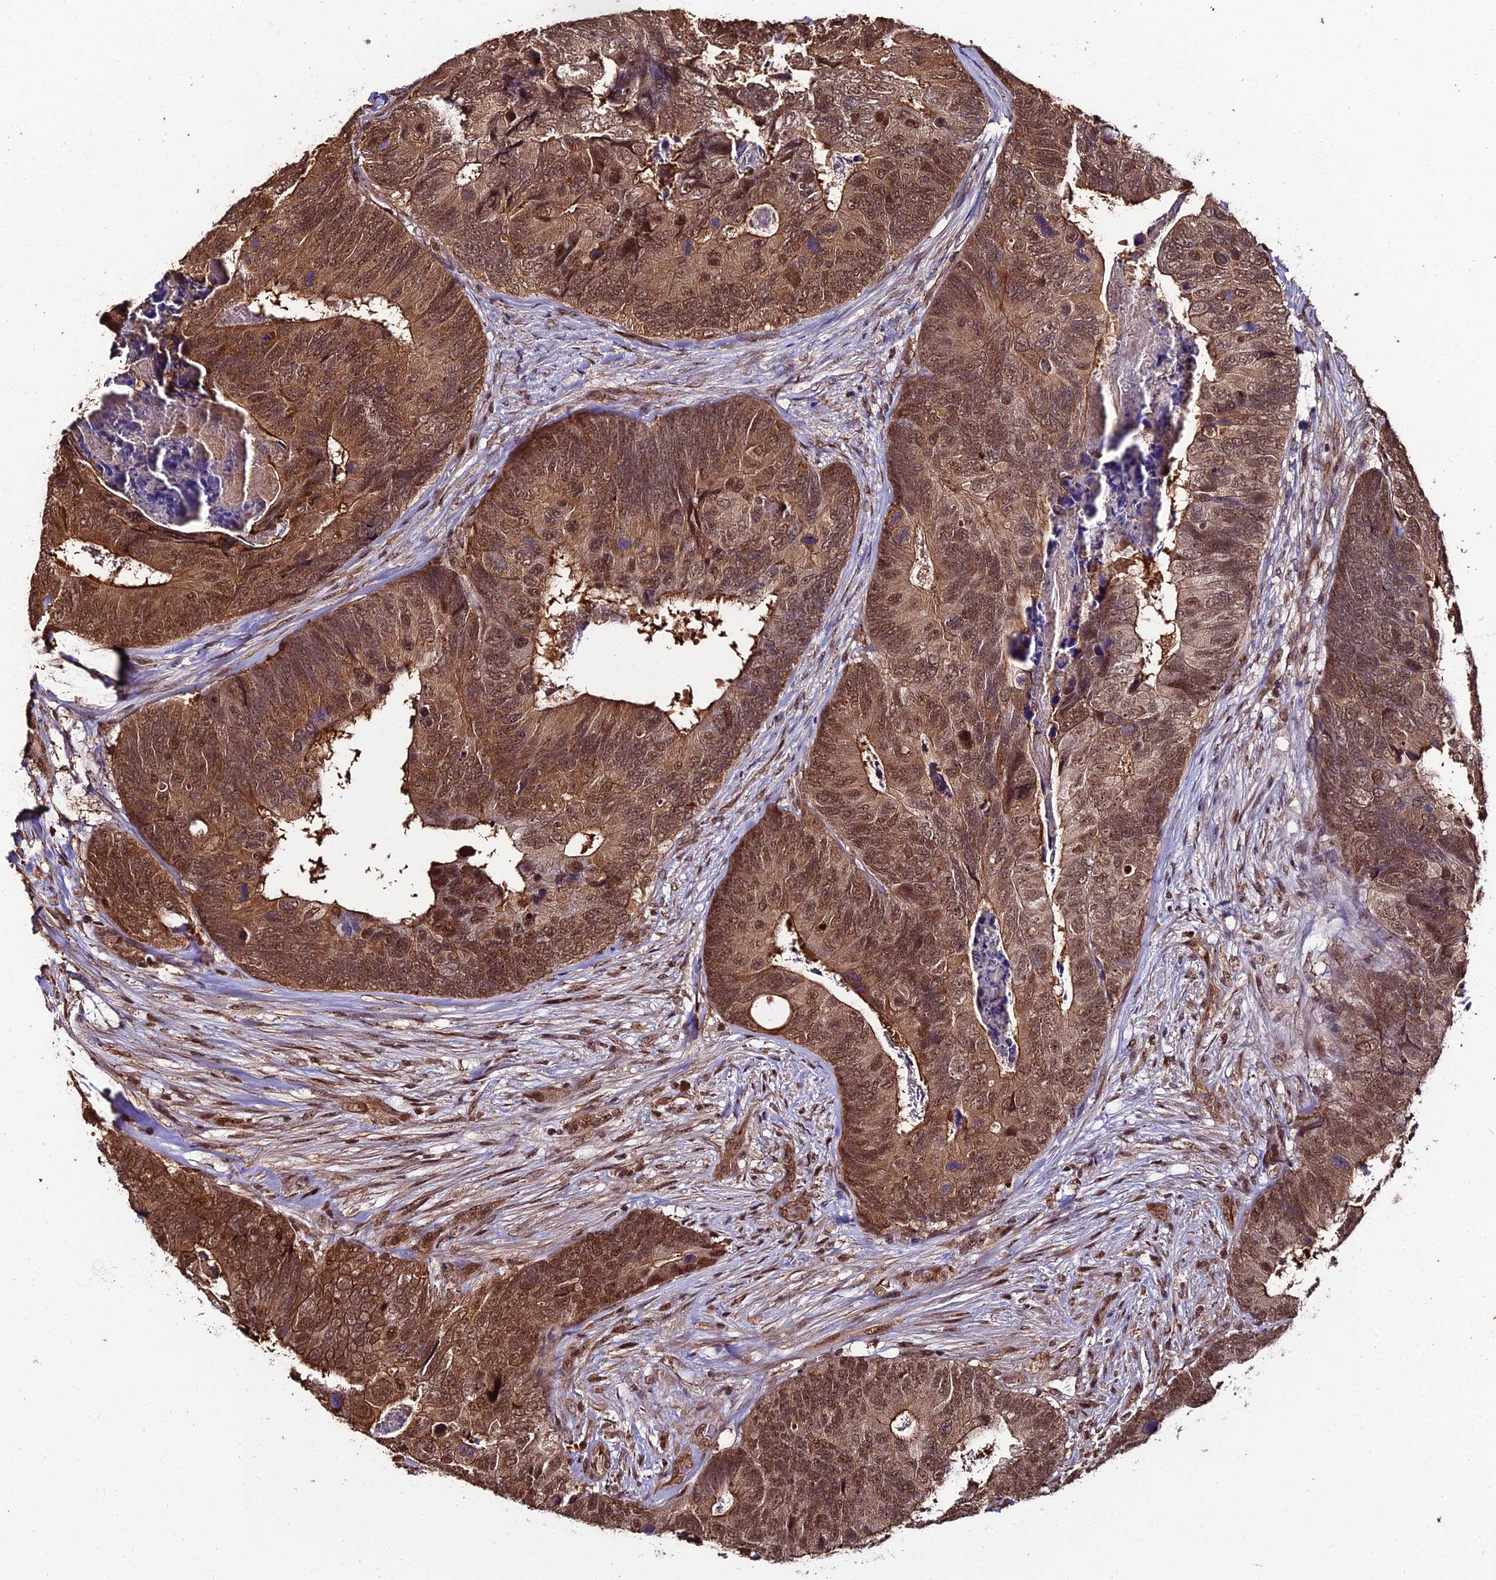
{"staining": {"intensity": "moderate", "quantity": ">75%", "location": "cytoplasmic/membranous,nuclear"}, "tissue": "colorectal cancer", "cell_type": "Tumor cells", "image_type": "cancer", "snomed": [{"axis": "morphology", "description": "Adenocarcinoma, NOS"}, {"axis": "topography", "description": "Colon"}], "caption": "The image displays staining of colorectal cancer, revealing moderate cytoplasmic/membranous and nuclear protein staining (brown color) within tumor cells.", "gene": "PPP4C", "patient": {"sex": "female", "age": 67}}